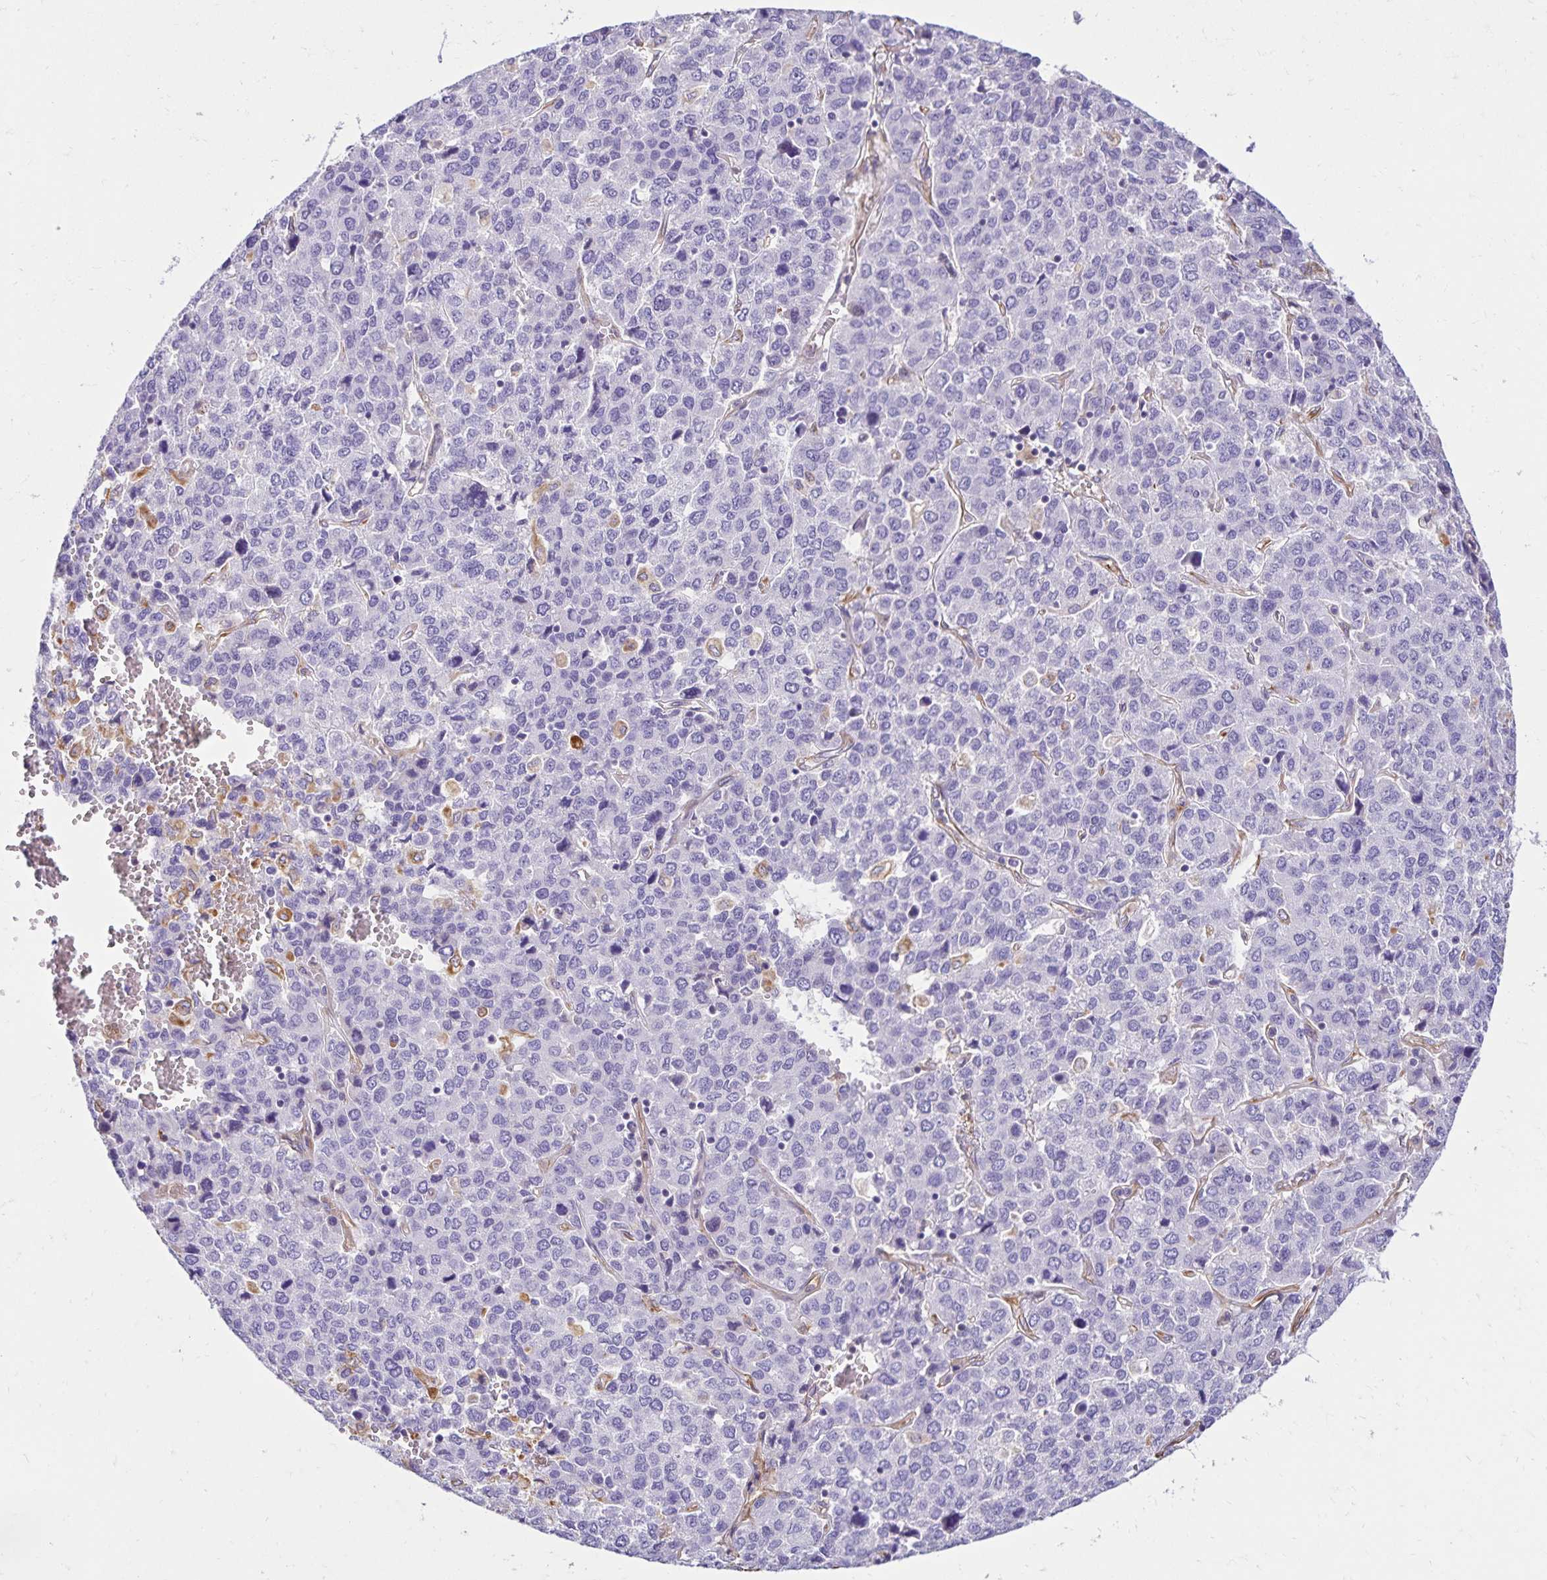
{"staining": {"intensity": "negative", "quantity": "none", "location": "none"}, "tissue": "liver cancer", "cell_type": "Tumor cells", "image_type": "cancer", "snomed": [{"axis": "morphology", "description": "Carcinoma, Hepatocellular, NOS"}, {"axis": "topography", "description": "Liver"}], "caption": "IHC of human liver cancer shows no staining in tumor cells.", "gene": "TRPV6", "patient": {"sex": "male", "age": 69}}